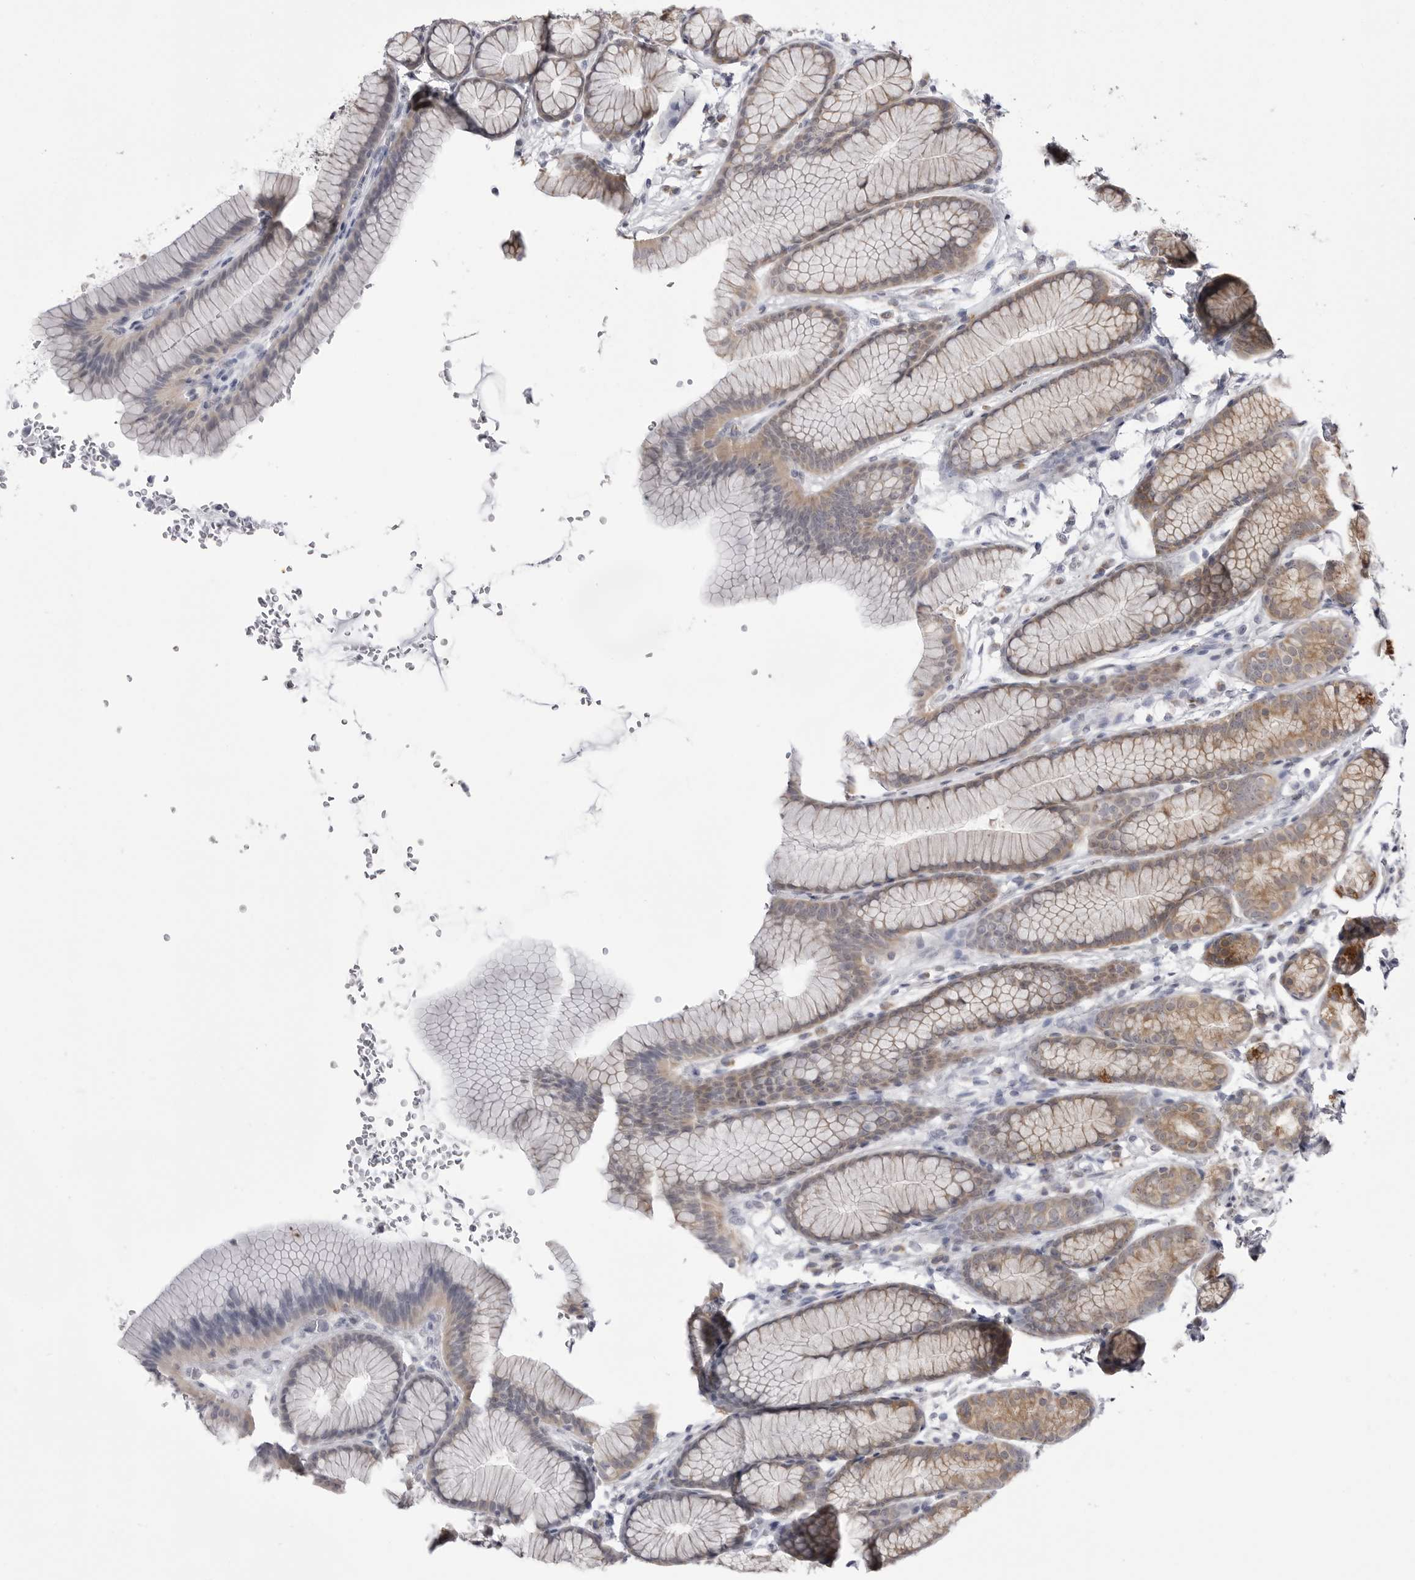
{"staining": {"intensity": "strong", "quantity": "<25%", "location": "cytoplasmic/membranous"}, "tissue": "stomach", "cell_type": "Glandular cells", "image_type": "normal", "snomed": [{"axis": "morphology", "description": "Normal tissue, NOS"}, {"axis": "topography", "description": "Stomach"}], "caption": "Stomach stained with DAB (3,3'-diaminobenzidine) immunohistochemistry (IHC) demonstrates medium levels of strong cytoplasmic/membranous expression in about <25% of glandular cells. The protein is shown in brown color, while the nuclei are stained blue.", "gene": "FH", "patient": {"sex": "male", "age": 42}}